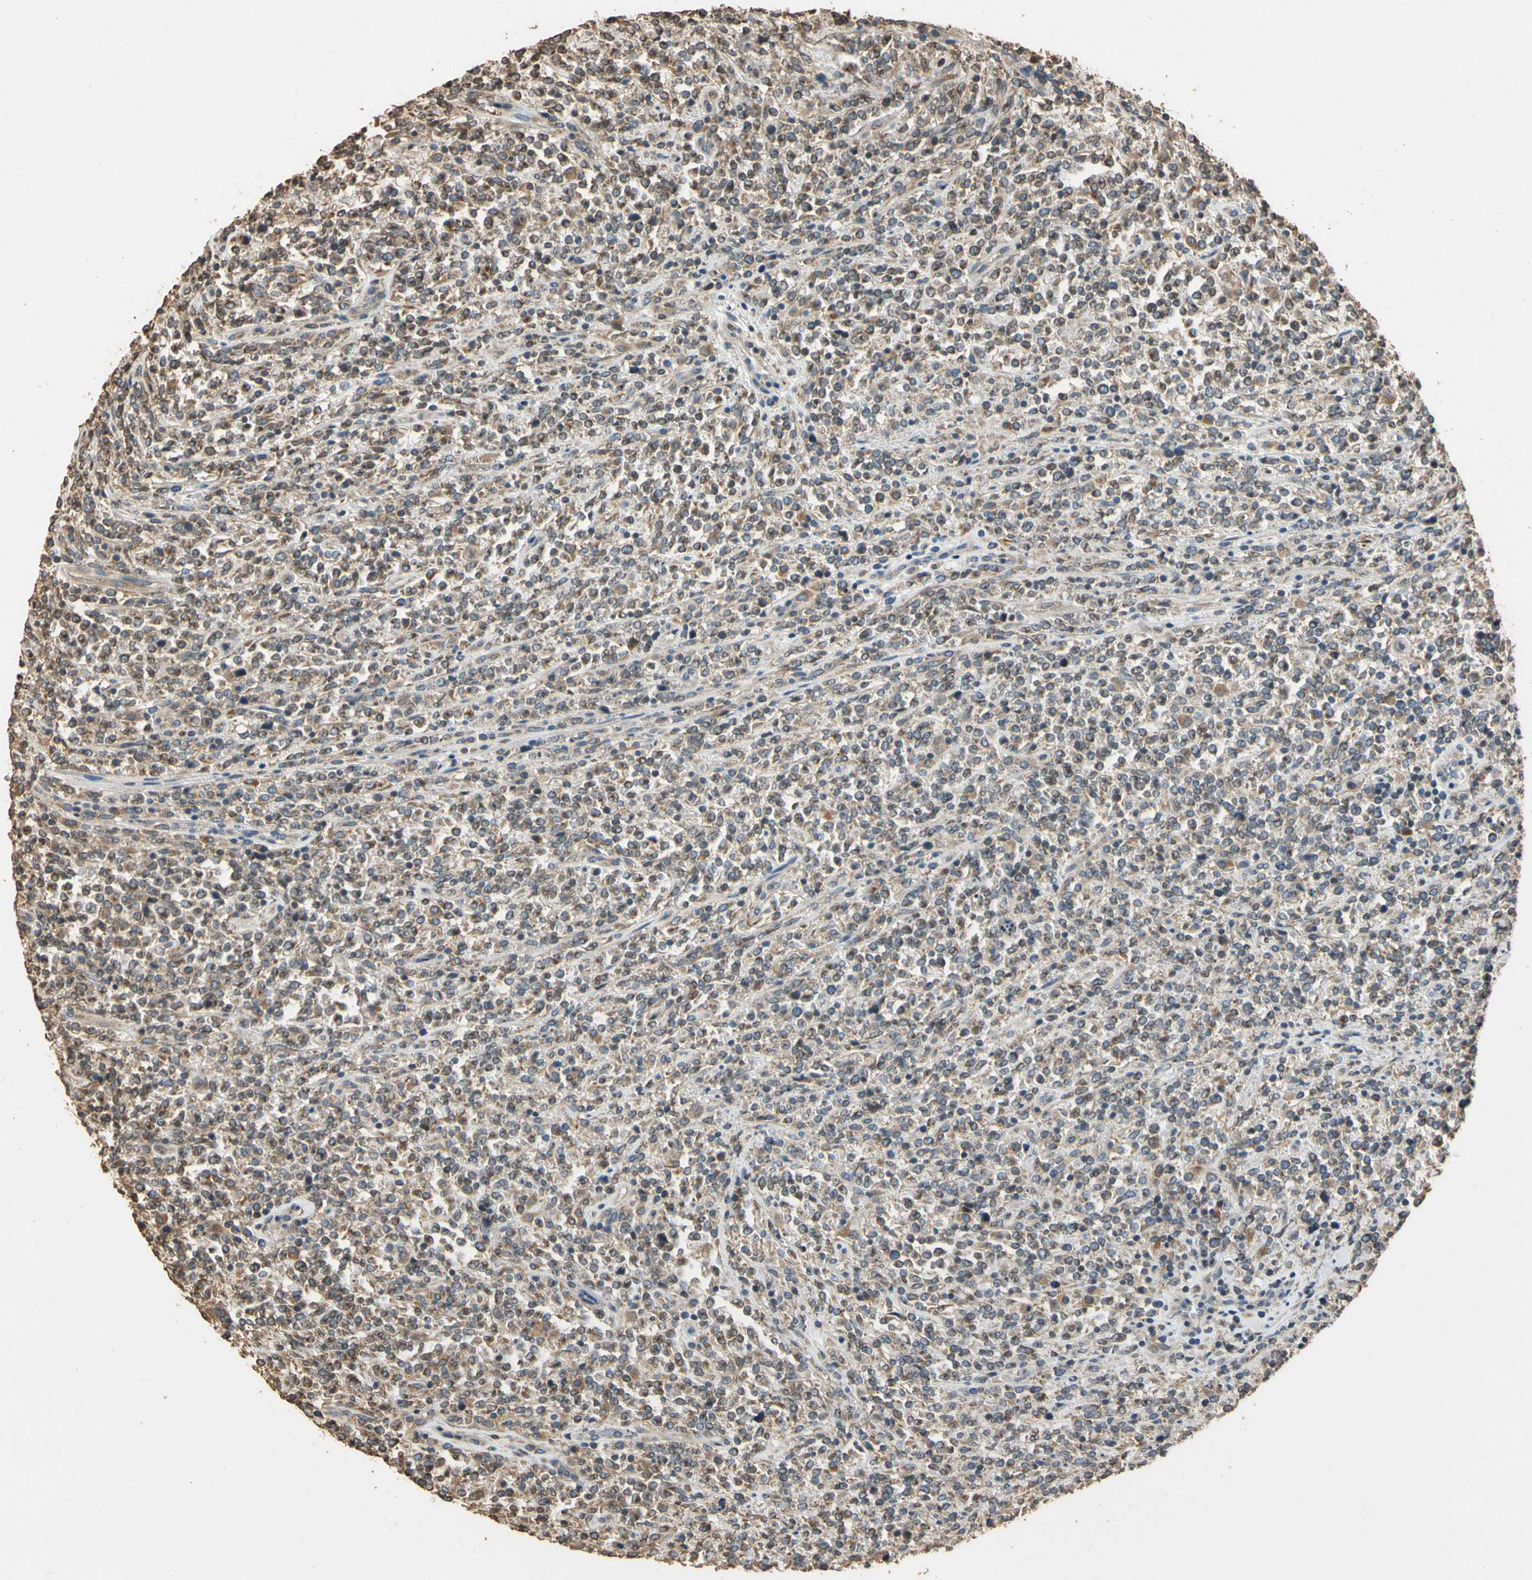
{"staining": {"intensity": "moderate", "quantity": "25%-75%", "location": "cytoplasmic/membranous"}, "tissue": "lymphoma", "cell_type": "Tumor cells", "image_type": "cancer", "snomed": [{"axis": "morphology", "description": "Malignant lymphoma, non-Hodgkin's type, High grade"}, {"axis": "topography", "description": "Soft tissue"}], "caption": "DAB (3,3'-diaminobenzidine) immunohistochemical staining of lymphoma demonstrates moderate cytoplasmic/membranous protein staining in about 25%-75% of tumor cells.", "gene": "STX18", "patient": {"sex": "male", "age": 18}}